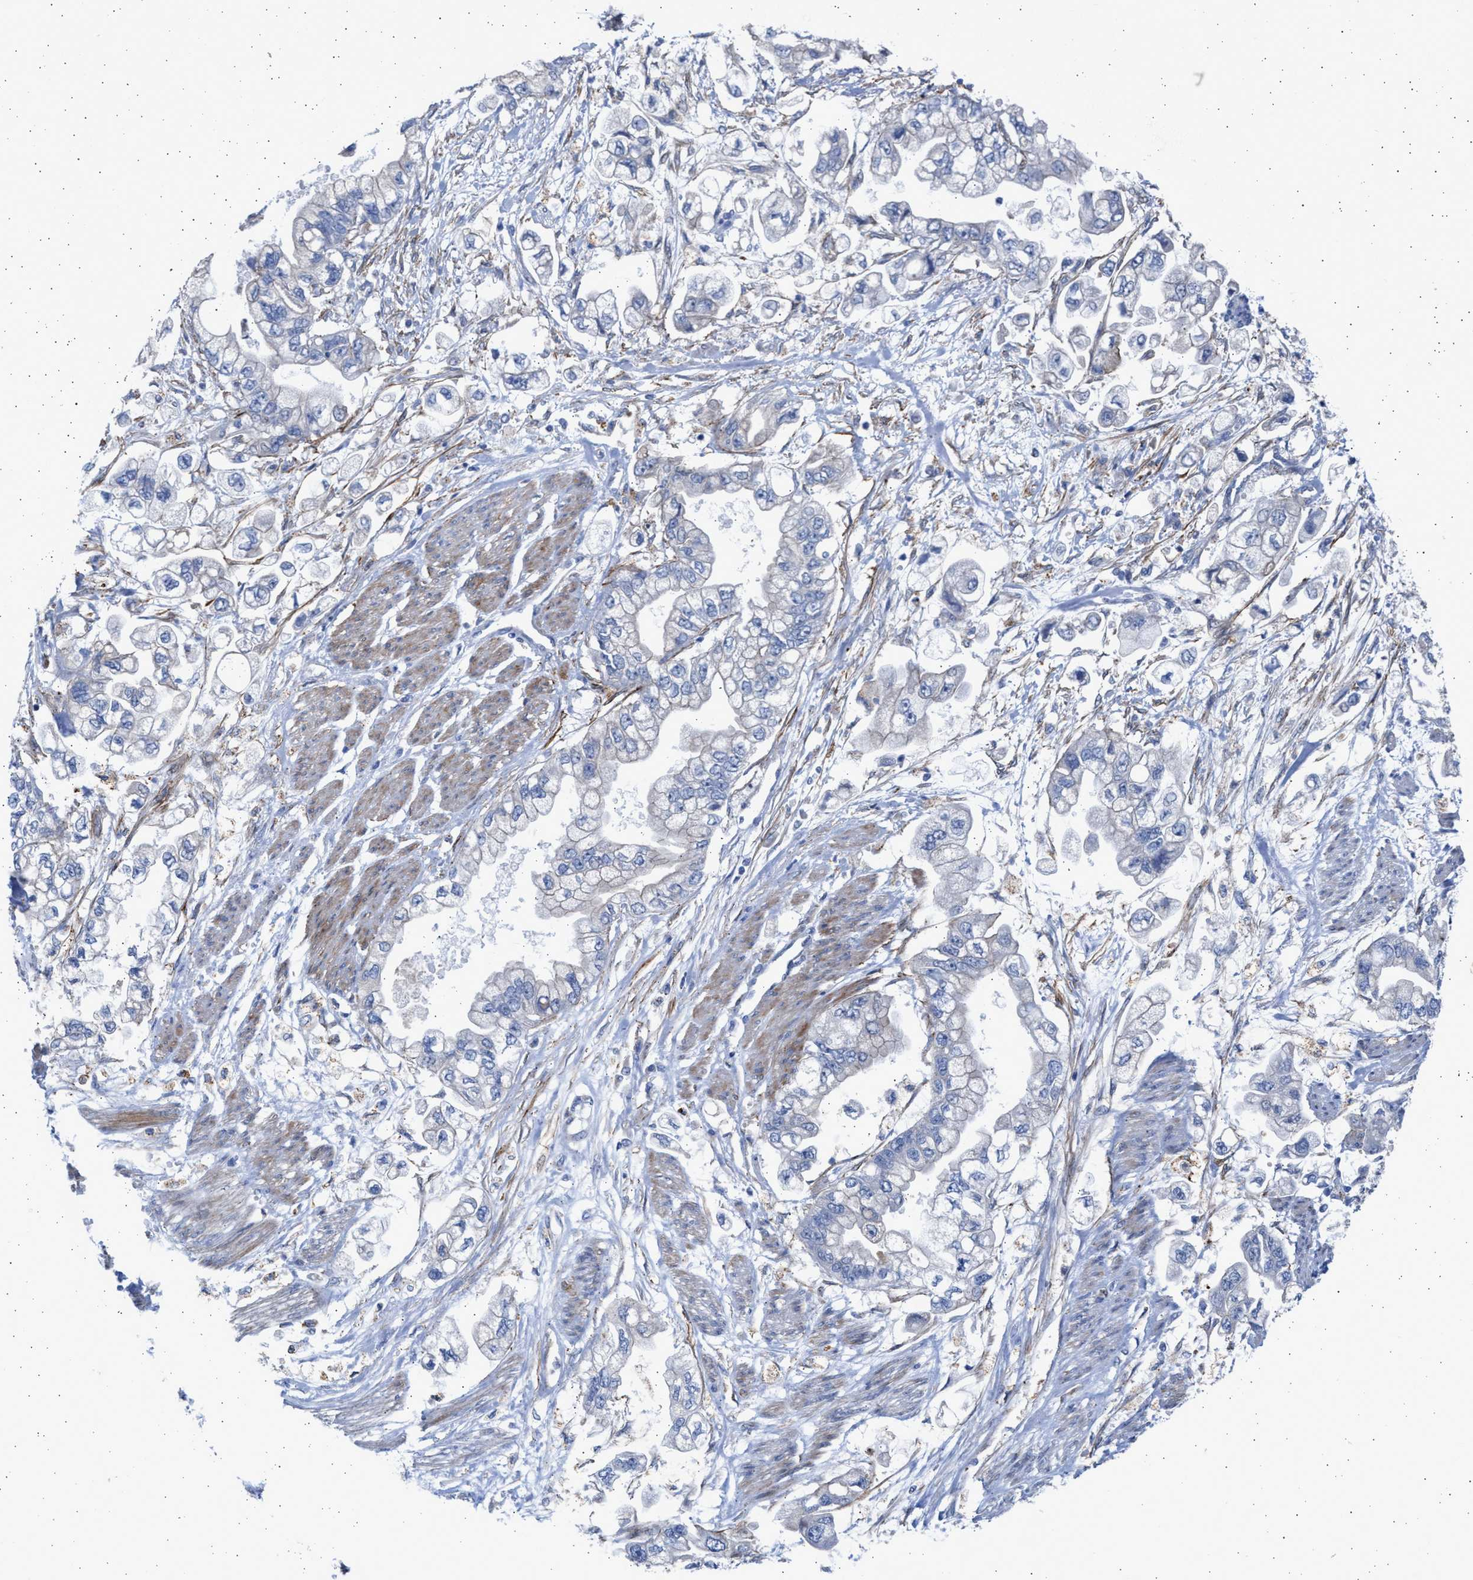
{"staining": {"intensity": "negative", "quantity": "none", "location": "none"}, "tissue": "stomach cancer", "cell_type": "Tumor cells", "image_type": "cancer", "snomed": [{"axis": "morphology", "description": "Normal tissue, NOS"}, {"axis": "morphology", "description": "Adenocarcinoma, NOS"}, {"axis": "topography", "description": "Stomach"}], "caption": "Tumor cells show no significant protein expression in stomach cancer. The staining is performed using DAB (3,3'-diaminobenzidine) brown chromogen with nuclei counter-stained in using hematoxylin.", "gene": "NBR1", "patient": {"sex": "male", "age": 62}}